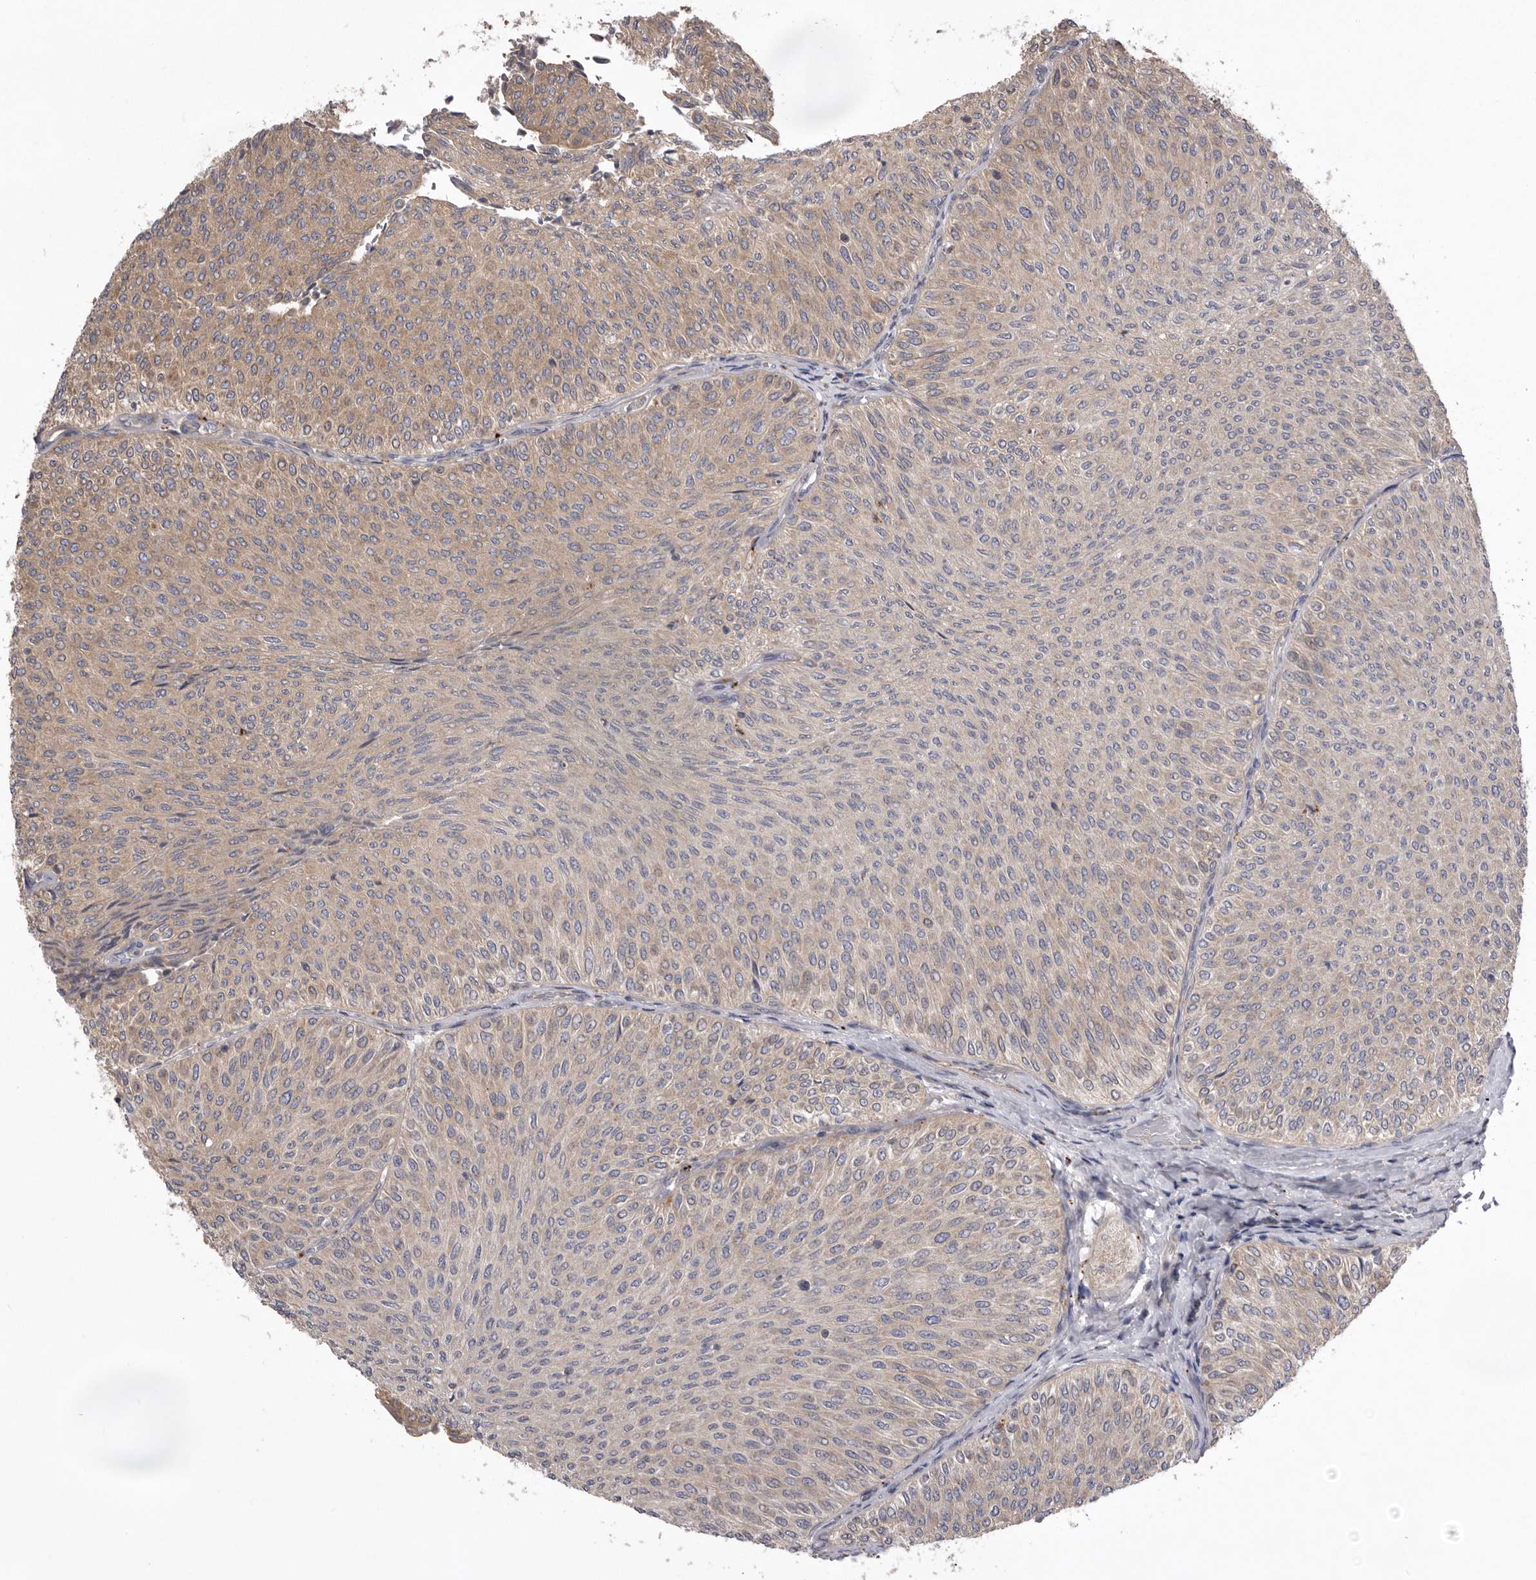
{"staining": {"intensity": "weak", "quantity": ">75%", "location": "cytoplasmic/membranous"}, "tissue": "urothelial cancer", "cell_type": "Tumor cells", "image_type": "cancer", "snomed": [{"axis": "morphology", "description": "Urothelial carcinoma, Low grade"}, {"axis": "topography", "description": "Urinary bladder"}], "caption": "Urothelial cancer was stained to show a protein in brown. There is low levels of weak cytoplasmic/membranous expression in about >75% of tumor cells.", "gene": "WDR47", "patient": {"sex": "male", "age": 78}}